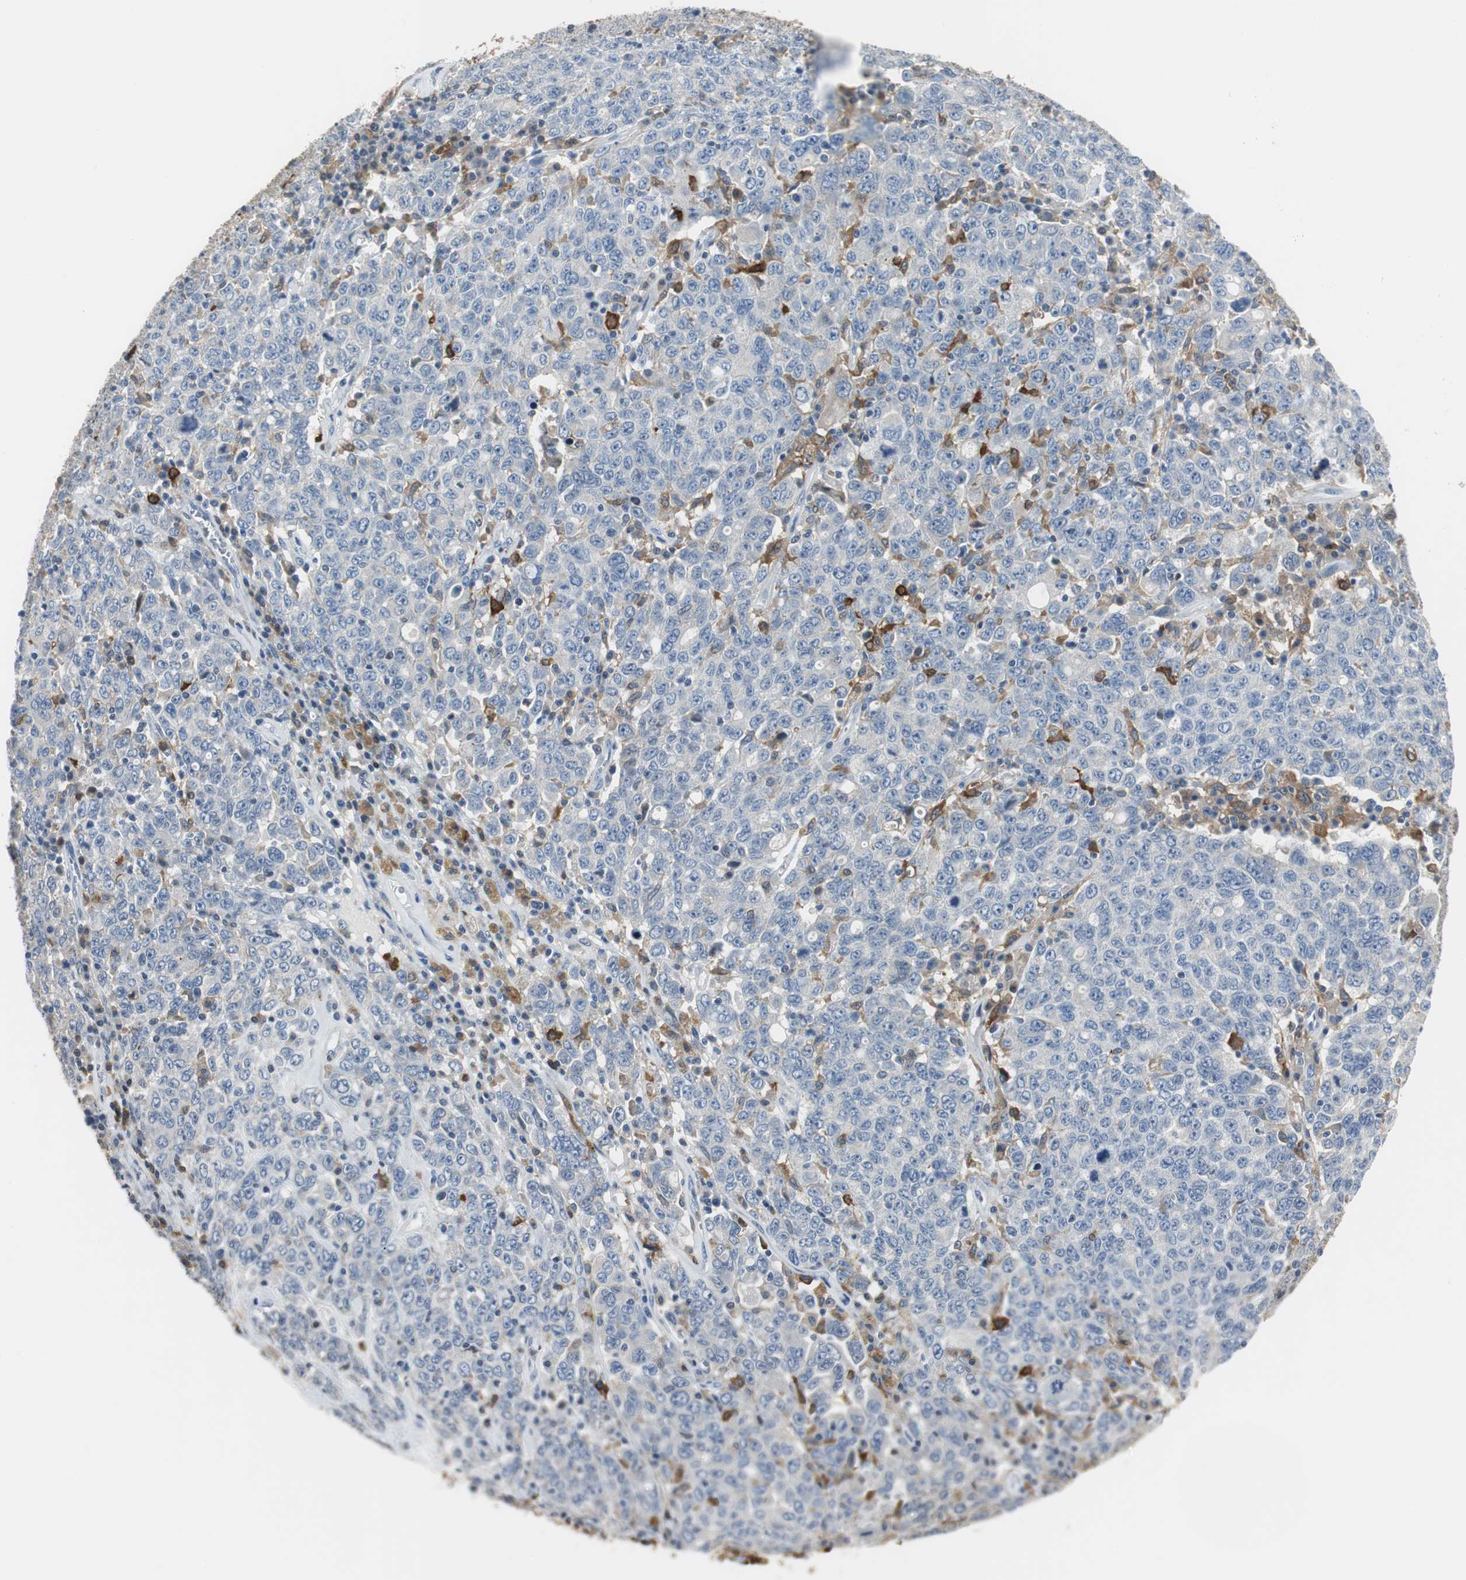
{"staining": {"intensity": "negative", "quantity": "none", "location": "none"}, "tissue": "ovarian cancer", "cell_type": "Tumor cells", "image_type": "cancer", "snomed": [{"axis": "morphology", "description": "Carcinoma, endometroid"}, {"axis": "topography", "description": "Ovary"}], "caption": "Immunohistochemical staining of ovarian endometroid carcinoma exhibits no significant positivity in tumor cells. Brightfield microscopy of immunohistochemistry stained with DAB (brown) and hematoxylin (blue), captured at high magnification.", "gene": "MSTO1", "patient": {"sex": "female", "age": 62}}